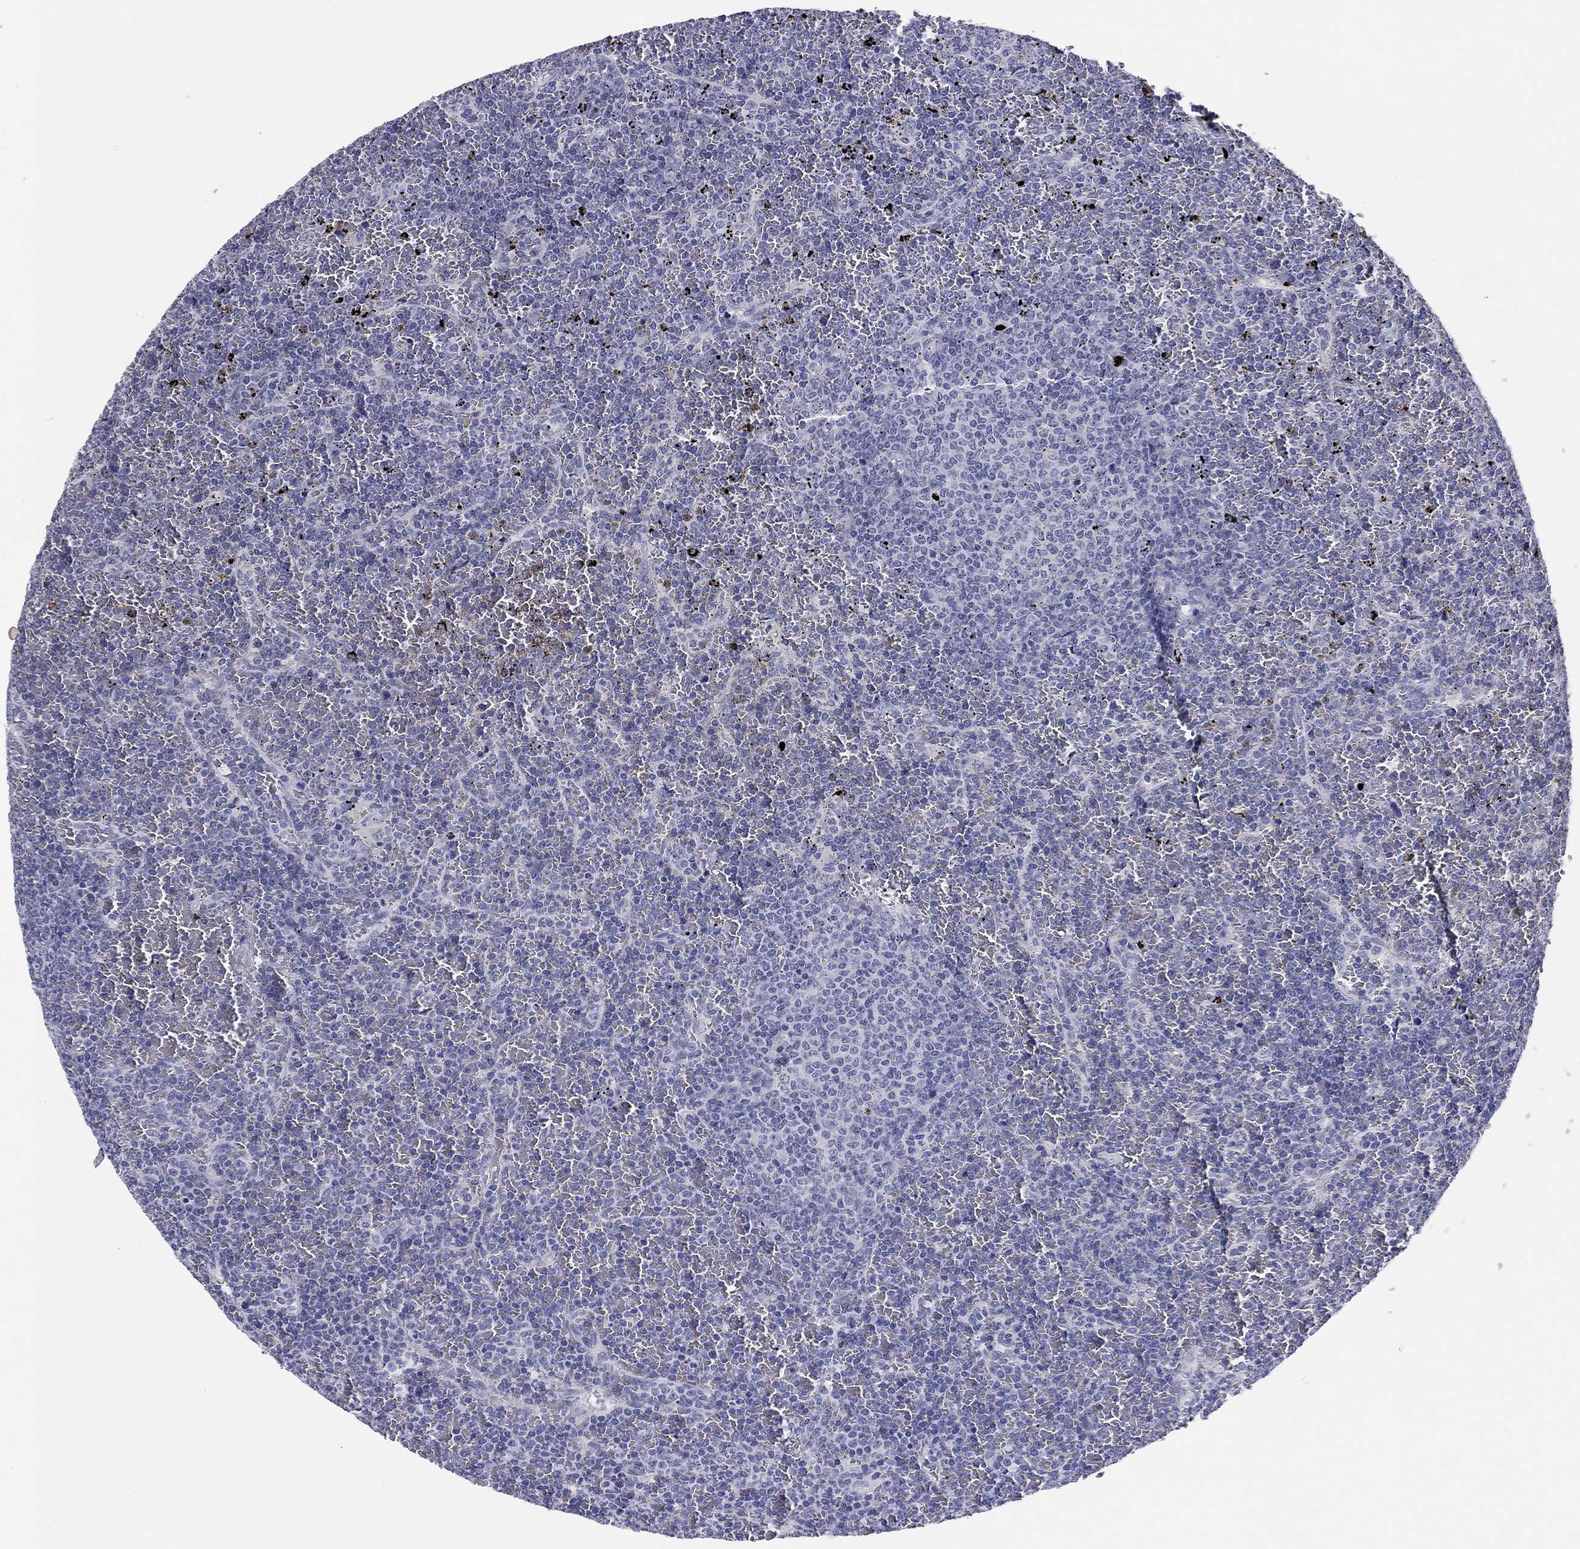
{"staining": {"intensity": "negative", "quantity": "none", "location": "none"}, "tissue": "lymphoma", "cell_type": "Tumor cells", "image_type": "cancer", "snomed": [{"axis": "morphology", "description": "Malignant lymphoma, non-Hodgkin's type, Low grade"}, {"axis": "topography", "description": "Spleen"}], "caption": "Immunohistochemistry photomicrograph of low-grade malignant lymphoma, non-Hodgkin's type stained for a protein (brown), which reveals no staining in tumor cells.", "gene": "ABCC2", "patient": {"sex": "female", "age": 77}}